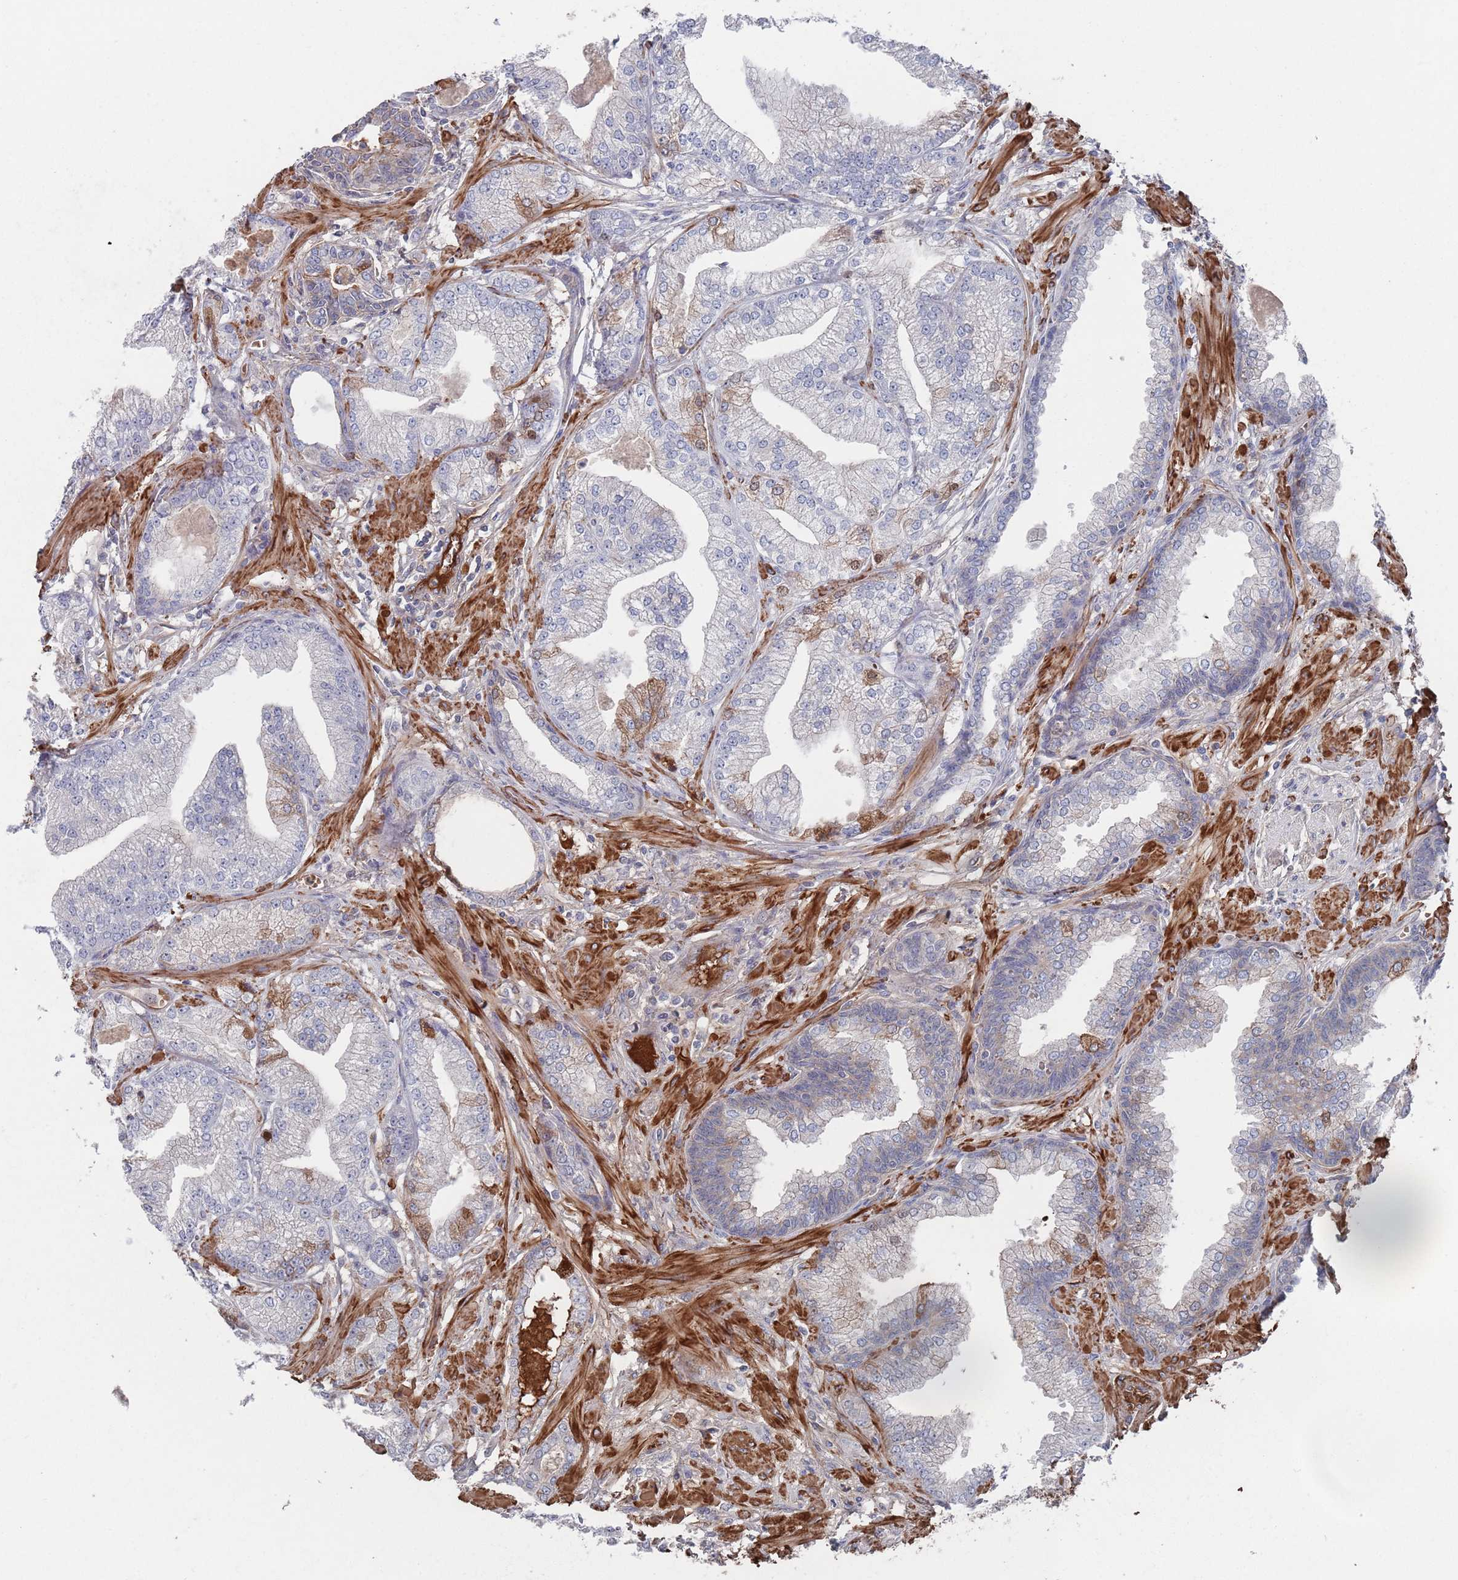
{"staining": {"intensity": "negative", "quantity": "none", "location": "none"}, "tissue": "prostate cancer", "cell_type": "Tumor cells", "image_type": "cancer", "snomed": [{"axis": "morphology", "description": "Adenocarcinoma, Low grade"}, {"axis": "topography", "description": "Prostate"}], "caption": "Immunohistochemistry micrograph of neoplastic tissue: prostate adenocarcinoma (low-grade) stained with DAB (3,3'-diaminobenzidine) exhibits no significant protein positivity in tumor cells. Brightfield microscopy of immunohistochemistry stained with DAB (3,3'-diaminobenzidine) (brown) and hematoxylin (blue), captured at high magnification.", "gene": "PLEKHA4", "patient": {"sex": "male", "age": 55}}